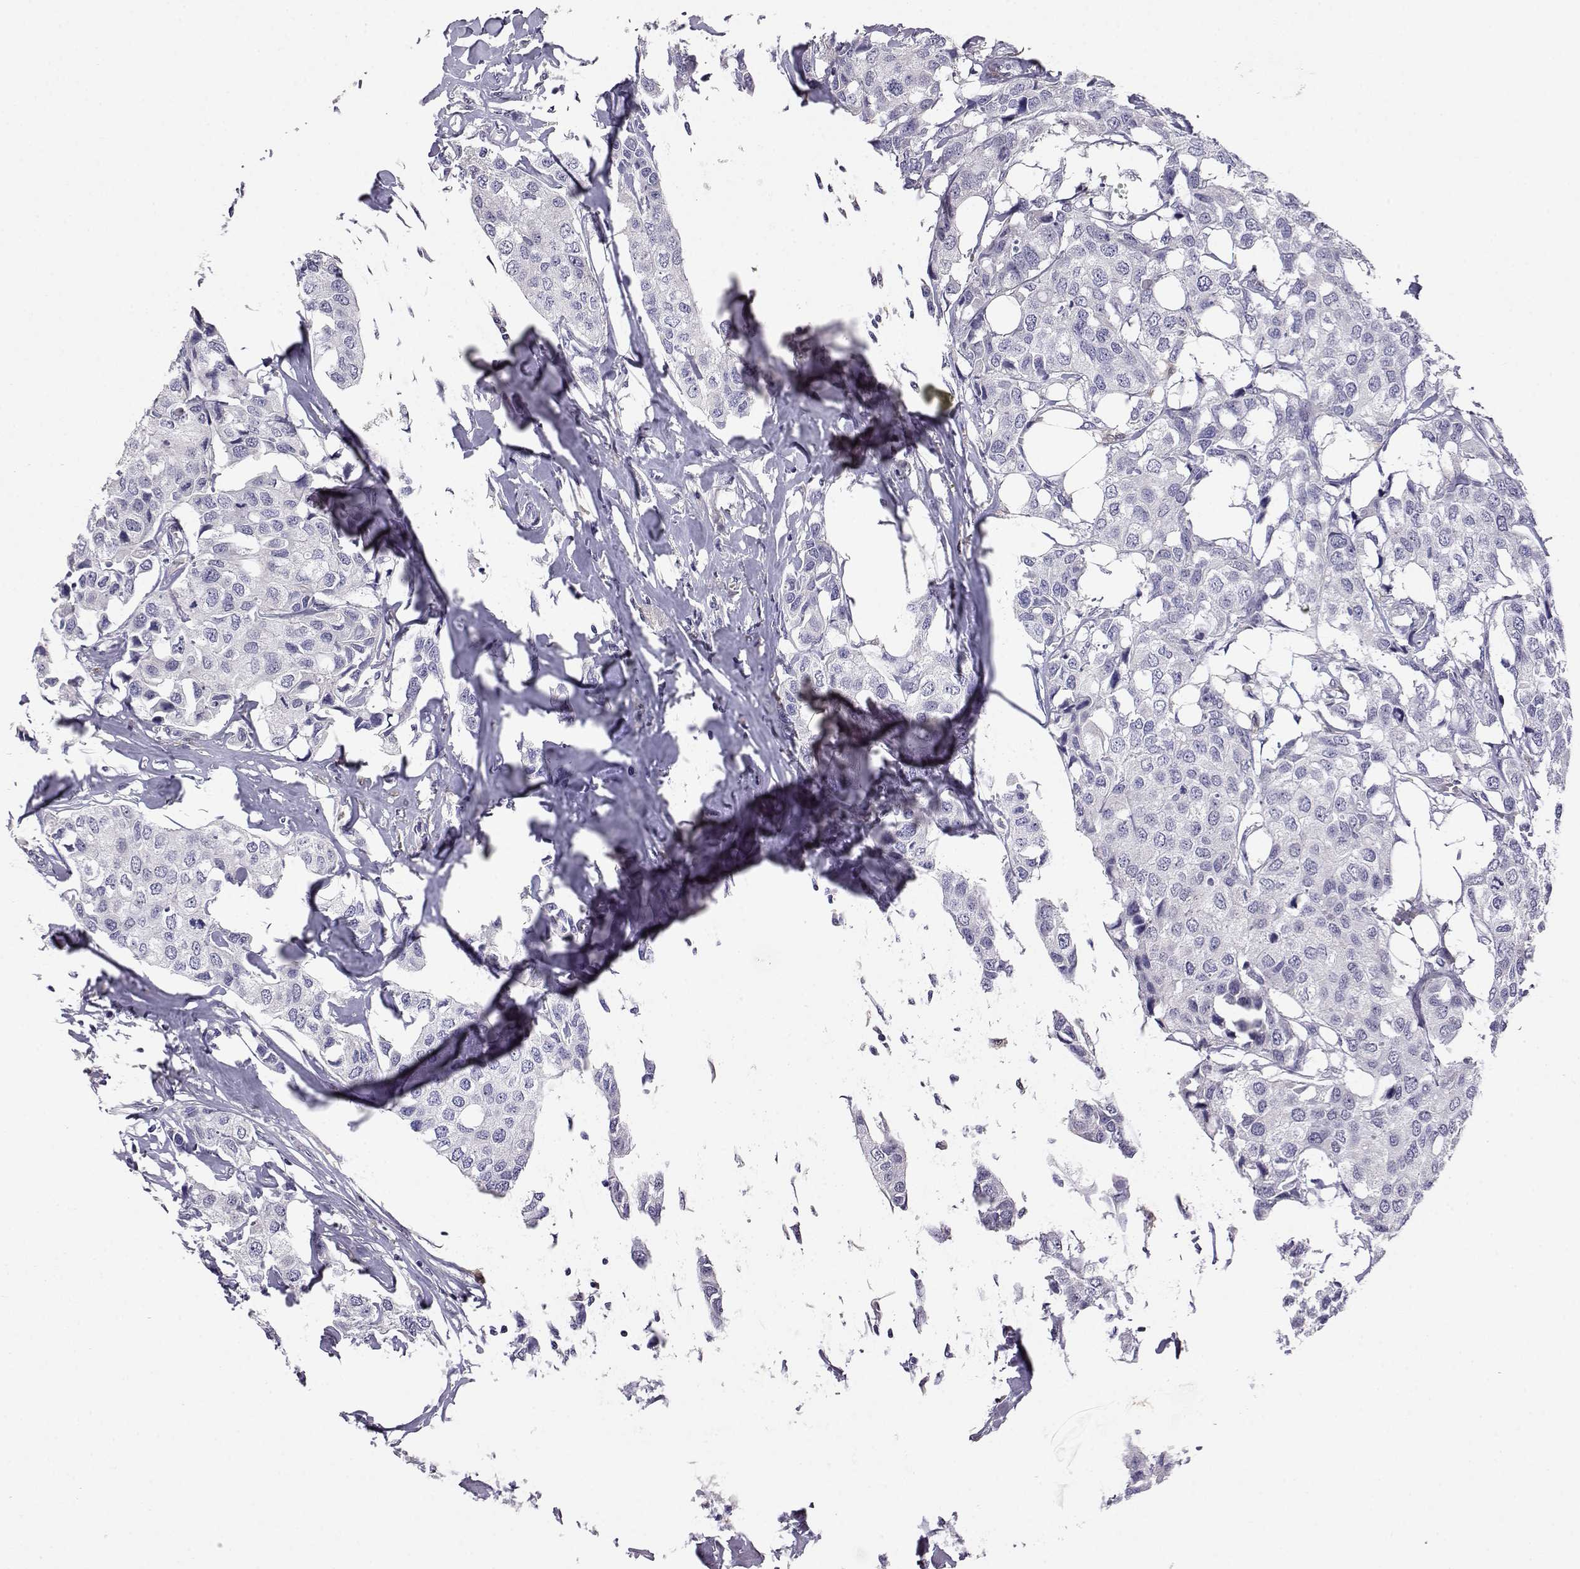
{"staining": {"intensity": "negative", "quantity": "none", "location": "none"}, "tissue": "breast cancer", "cell_type": "Tumor cells", "image_type": "cancer", "snomed": [{"axis": "morphology", "description": "Duct carcinoma"}, {"axis": "topography", "description": "Breast"}], "caption": "Immunohistochemical staining of breast invasive ductal carcinoma reveals no significant expression in tumor cells.", "gene": "AKR1B1", "patient": {"sex": "female", "age": 80}}